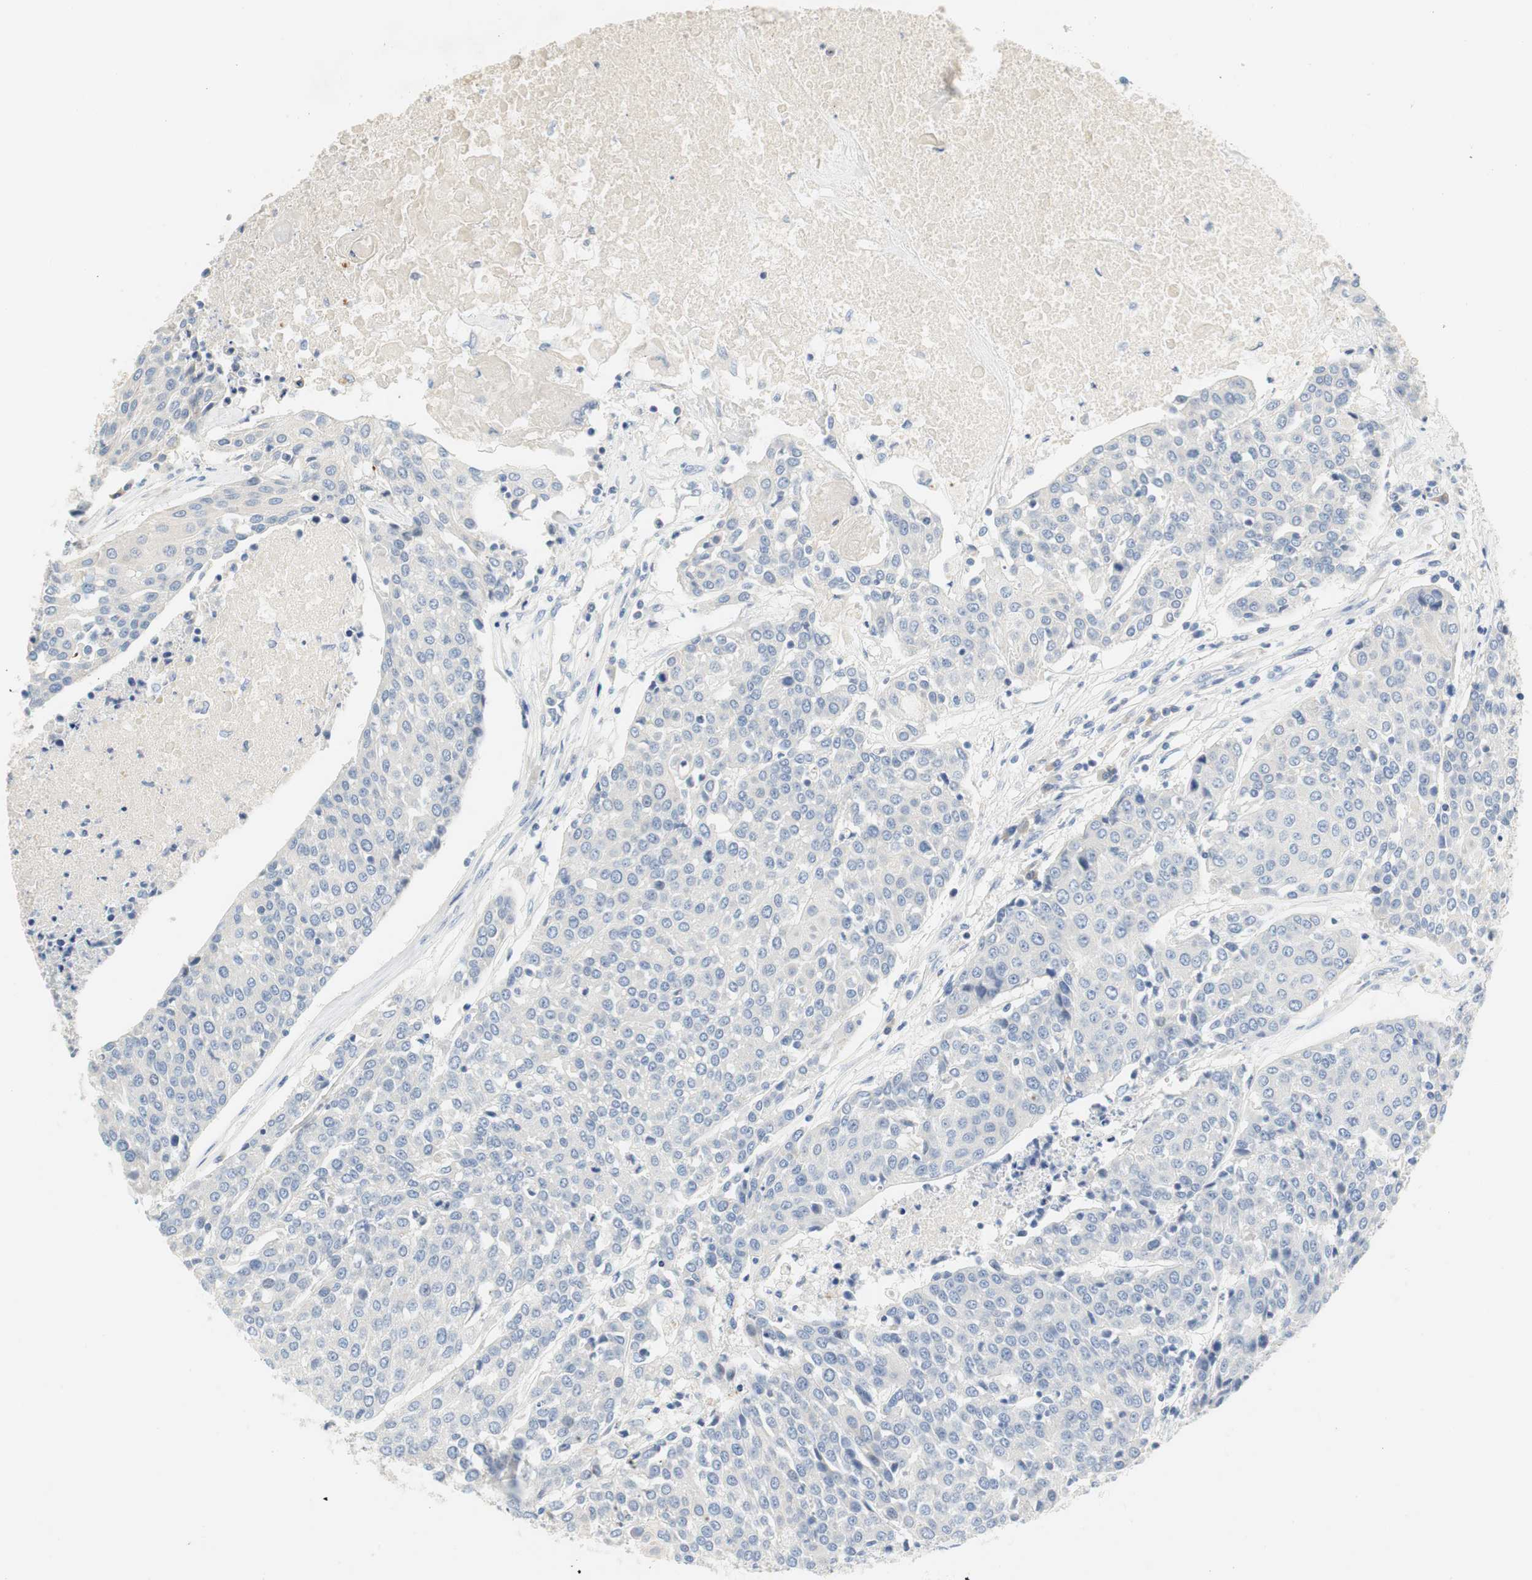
{"staining": {"intensity": "negative", "quantity": "none", "location": "none"}, "tissue": "urothelial cancer", "cell_type": "Tumor cells", "image_type": "cancer", "snomed": [{"axis": "morphology", "description": "Urothelial carcinoma, High grade"}, {"axis": "topography", "description": "Urinary bladder"}], "caption": "An IHC photomicrograph of urothelial cancer is shown. There is no staining in tumor cells of urothelial cancer. (DAB IHC visualized using brightfield microscopy, high magnification).", "gene": "CCM2L", "patient": {"sex": "female", "age": 85}}